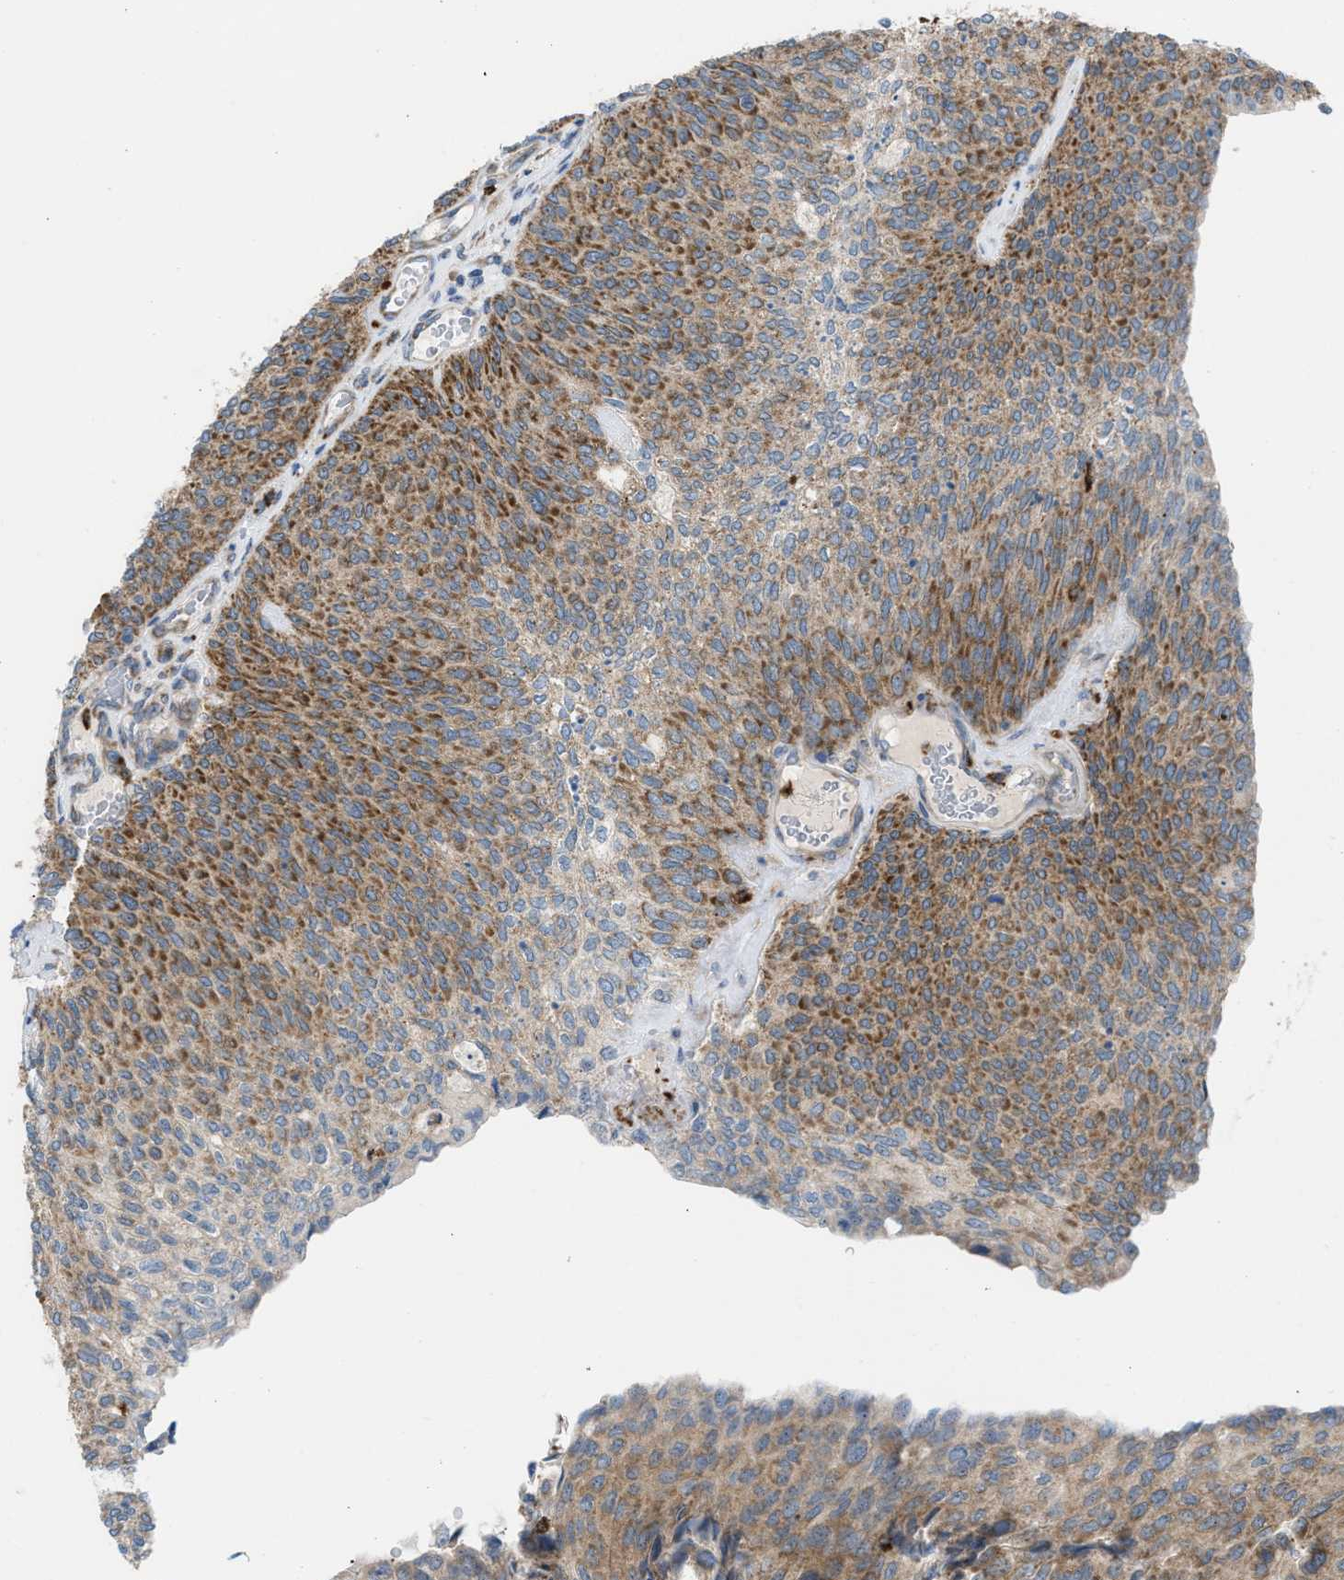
{"staining": {"intensity": "moderate", "quantity": ">75%", "location": "cytoplasmic/membranous"}, "tissue": "urothelial cancer", "cell_type": "Tumor cells", "image_type": "cancer", "snomed": [{"axis": "morphology", "description": "Urothelial carcinoma, Low grade"}, {"axis": "topography", "description": "Urinary bladder"}], "caption": "Low-grade urothelial carcinoma tissue demonstrates moderate cytoplasmic/membranous expression in approximately >75% of tumor cells, visualized by immunohistochemistry. The staining was performed using DAB (3,3'-diaminobenzidine) to visualize the protein expression in brown, while the nuclei were stained in blue with hematoxylin (Magnification: 20x).", "gene": "TPH1", "patient": {"sex": "female", "age": 79}}